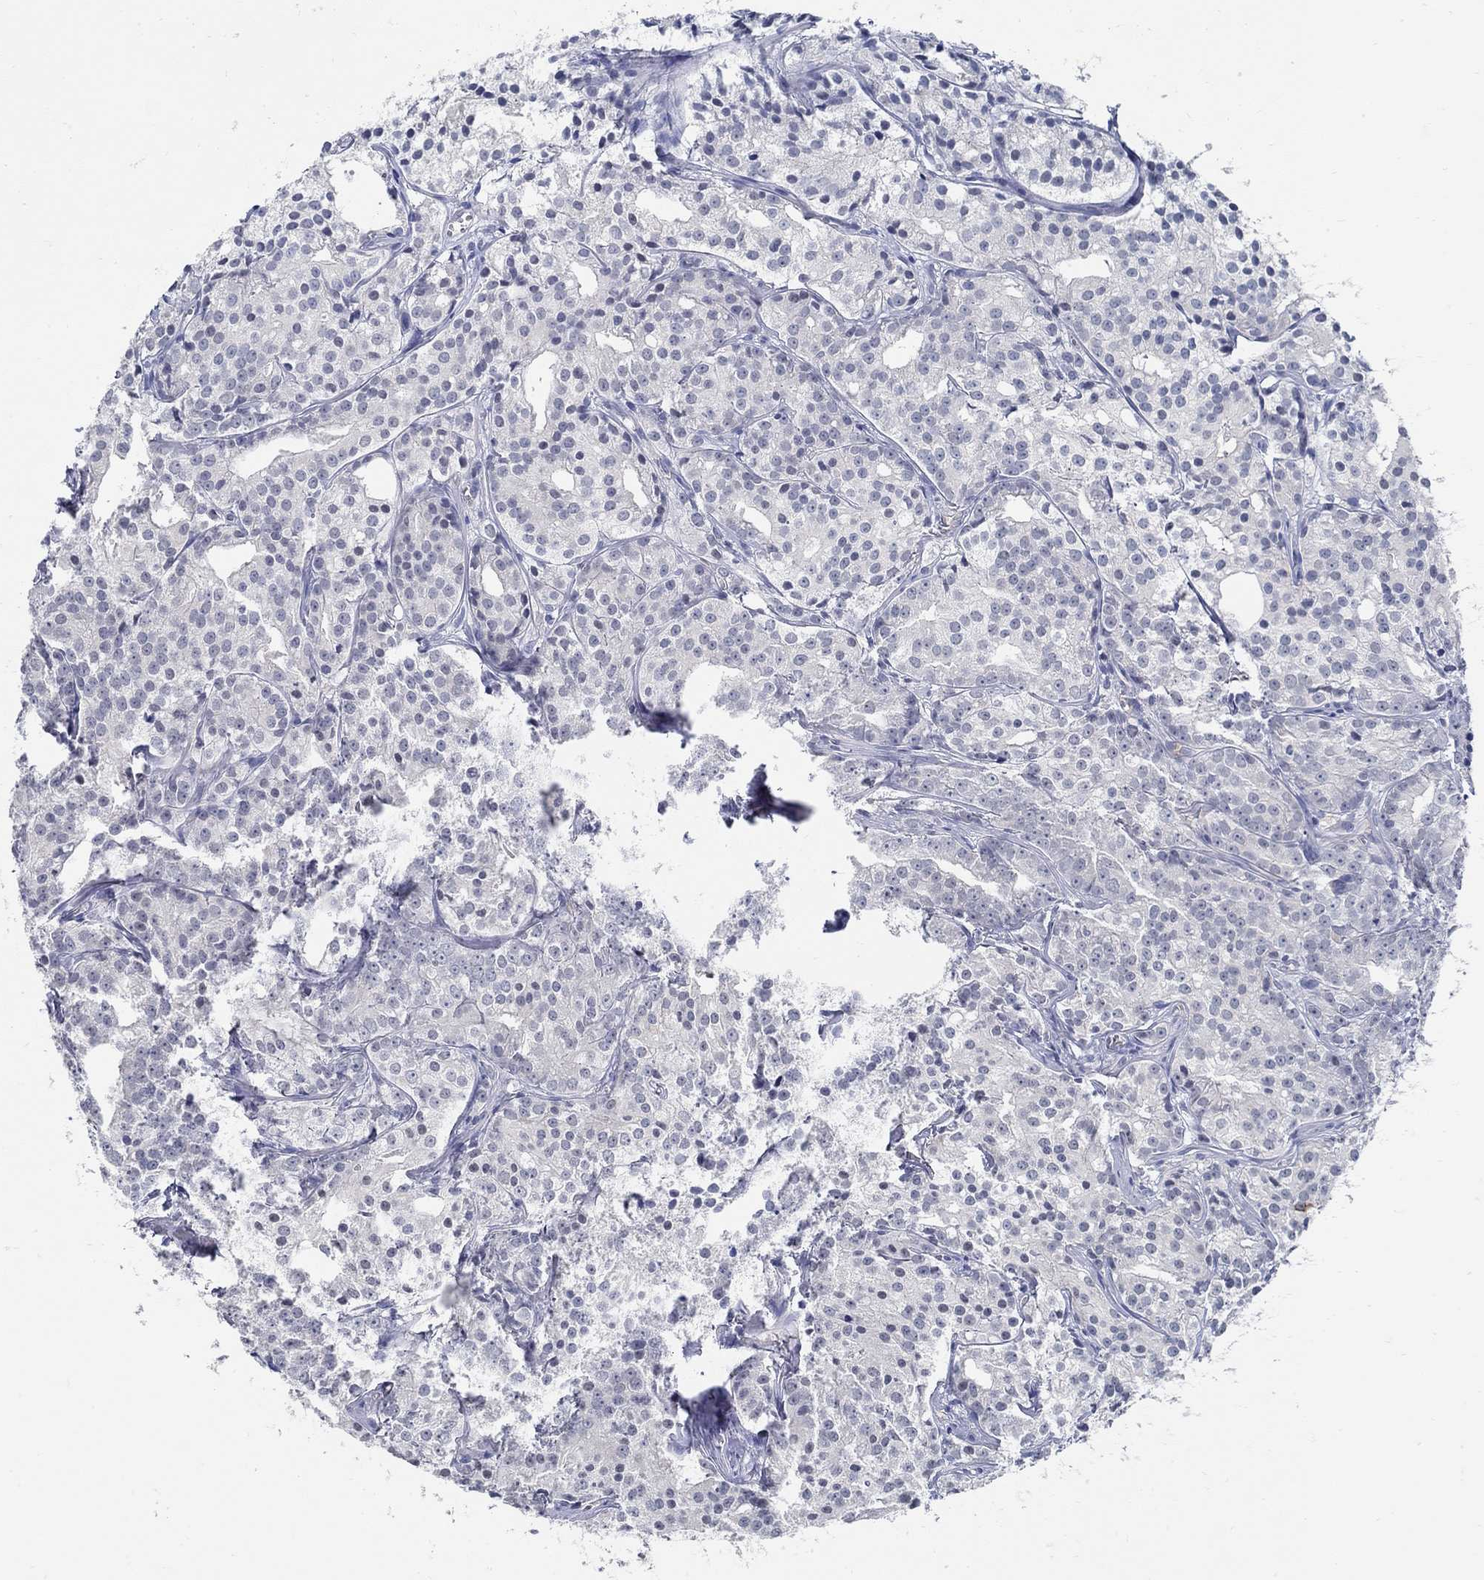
{"staining": {"intensity": "negative", "quantity": "none", "location": "none"}, "tissue": "prostate cancer", "cell_type": "Tumor cells", "image_type": "cancer", "snomed": [{"axis": "morphology", "description": "Adenocarcinoma, Medium grade"}, {"axis": "topography", "description": "Prostate"}], "caption": "Prostate adenocarcinoma (medium-grade) was stained to show a protein in brown. There is no significant staining in tumor cells. (DAB immunohistochemistry (IHC), high magnification).", "gene": "PCDH11X", "patient": {"sex": "male", "age": 74}}